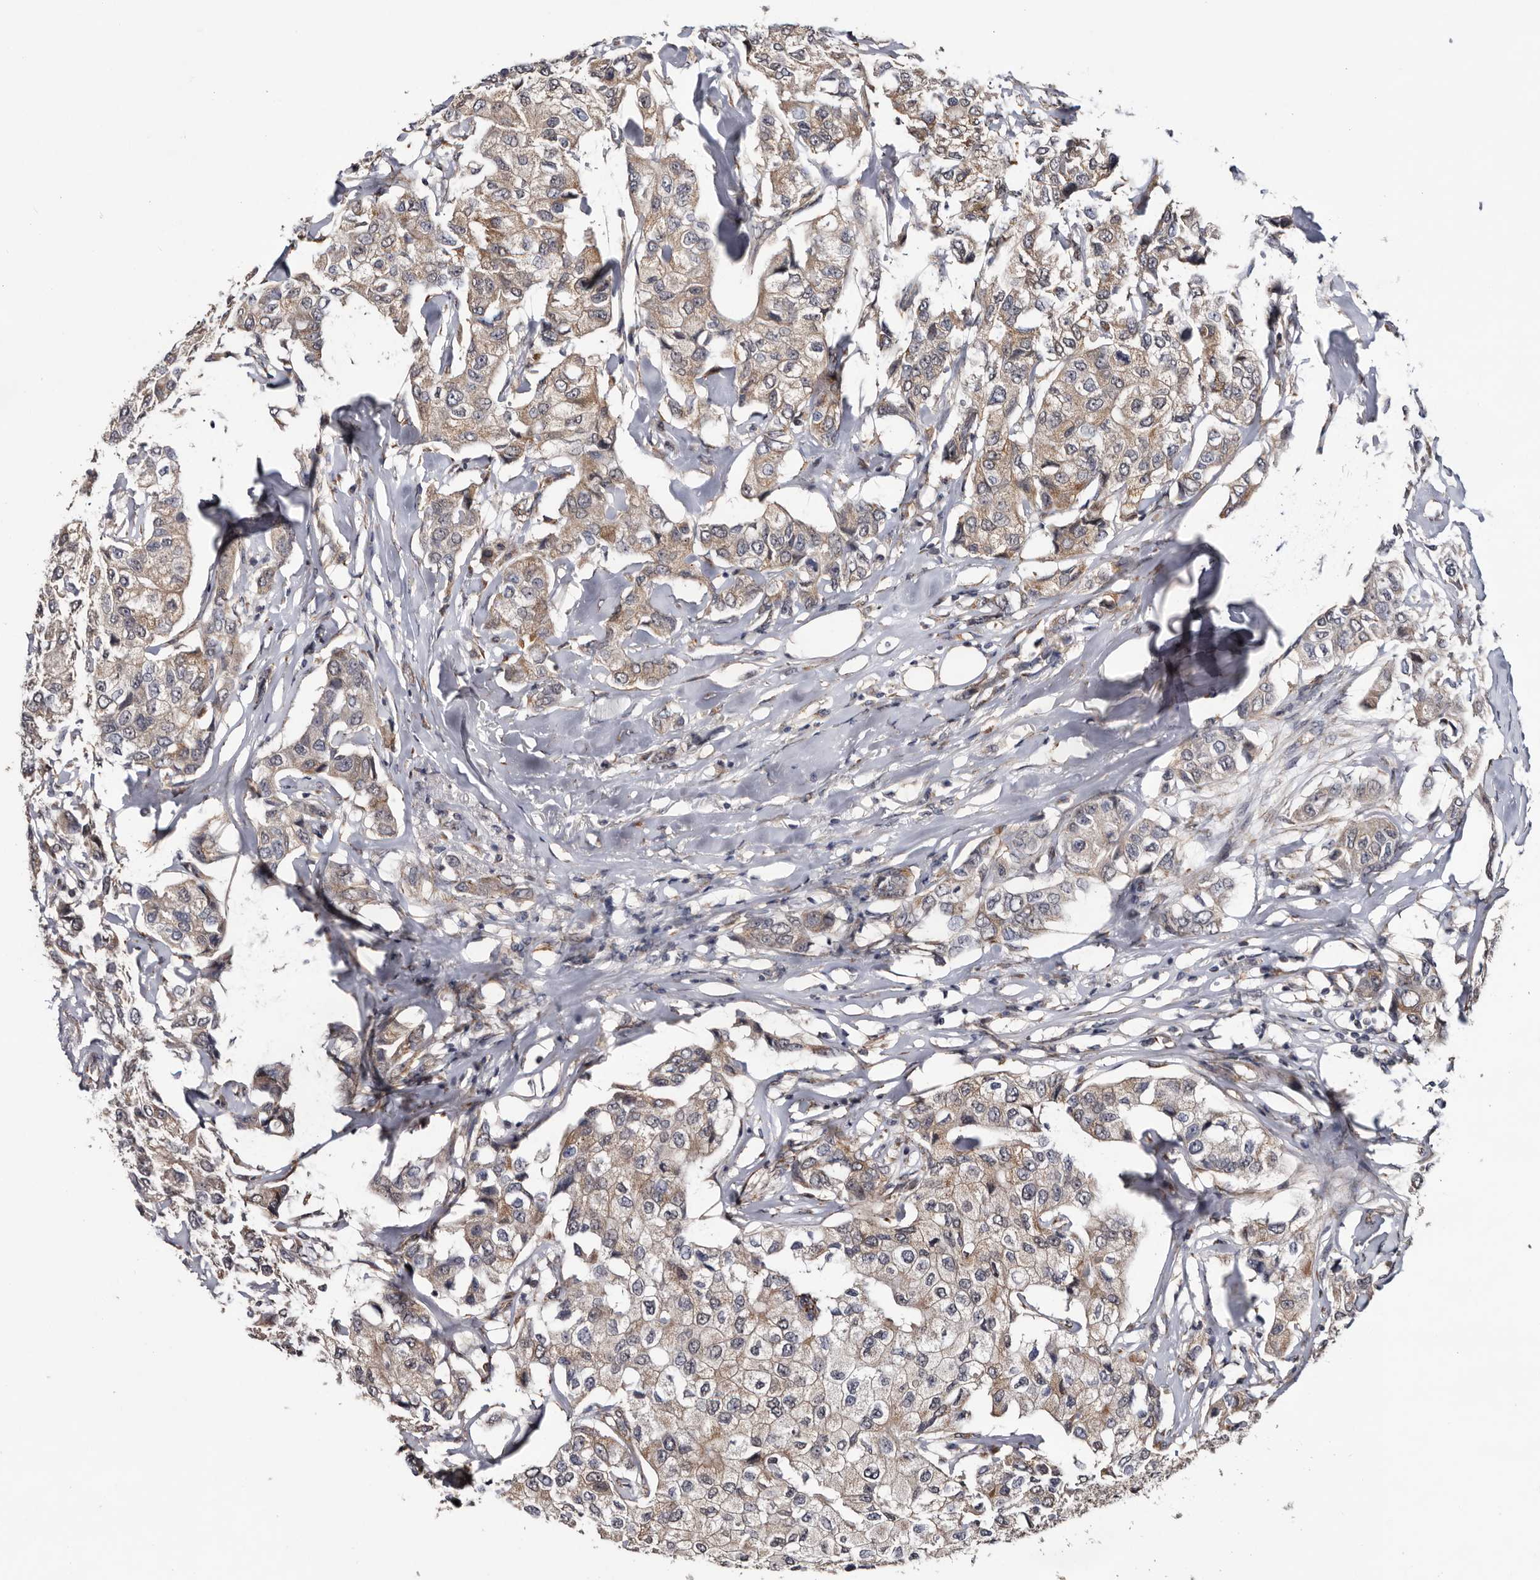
{"staining": {"intensity": "weak", "quantity": ">75%", "location": "cytoplasmic/membranous"}, "tissue": "breast cancer", "cell_type": "Tumor cells", "image_type": "cancer", "snomed": [{"axis": "morphology", "description": "Duct carcinoma"}, {"axis": "topography", "description": "Breast"}], "caption": "There is low levels of weak cytoplasmic/membranous positivity in tumor cells of breast infiltrating ductal carcinoma, as demonstrated by immunohistochemical staining (brown color).", "gene": "ARMCX2", "patient": {"sex": "female", "age": 80}}